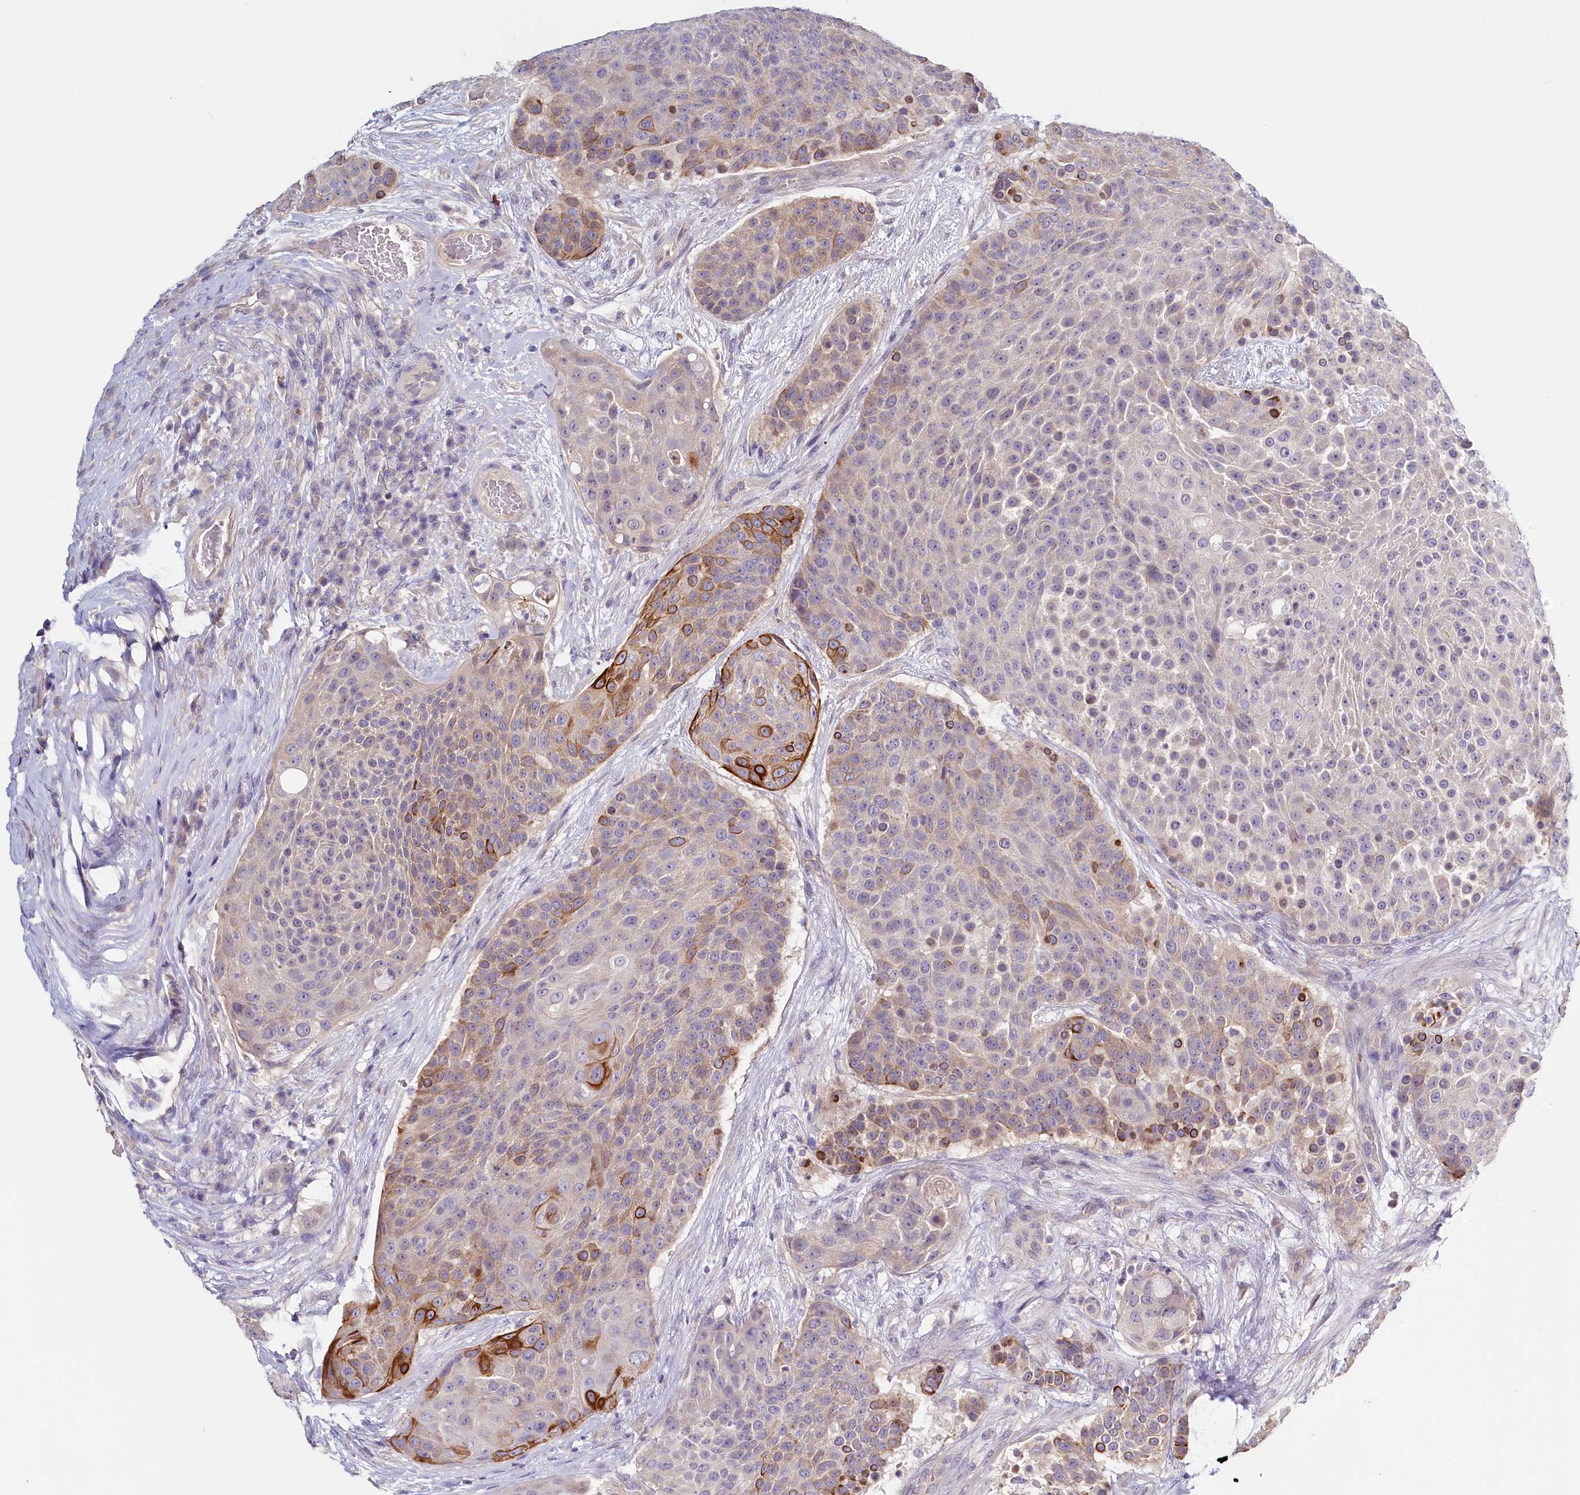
{"staining": {"intensity": "strong", "quantity": "<25%", "location": "cytoplasmic/membranous"}, "tissue": "urothelial cancer", "cell_type": "Tumor cells", "image_type": "cancer", "snomed": [{"axis": "morphology", "description": "Urothelial carcinoma, High grade"}, {"axis": "topography", "description": "Urinary bladder"}], "caption": "A high-resolution image shows immunohistochemistry staining of urothelial carcinoma (high-grade), which exhibits strong cytoplasmic/membranous staining in about <25% of tumor cells.", "gene": "PDE6D", "patient": {"sex": "female", "age": 63}}